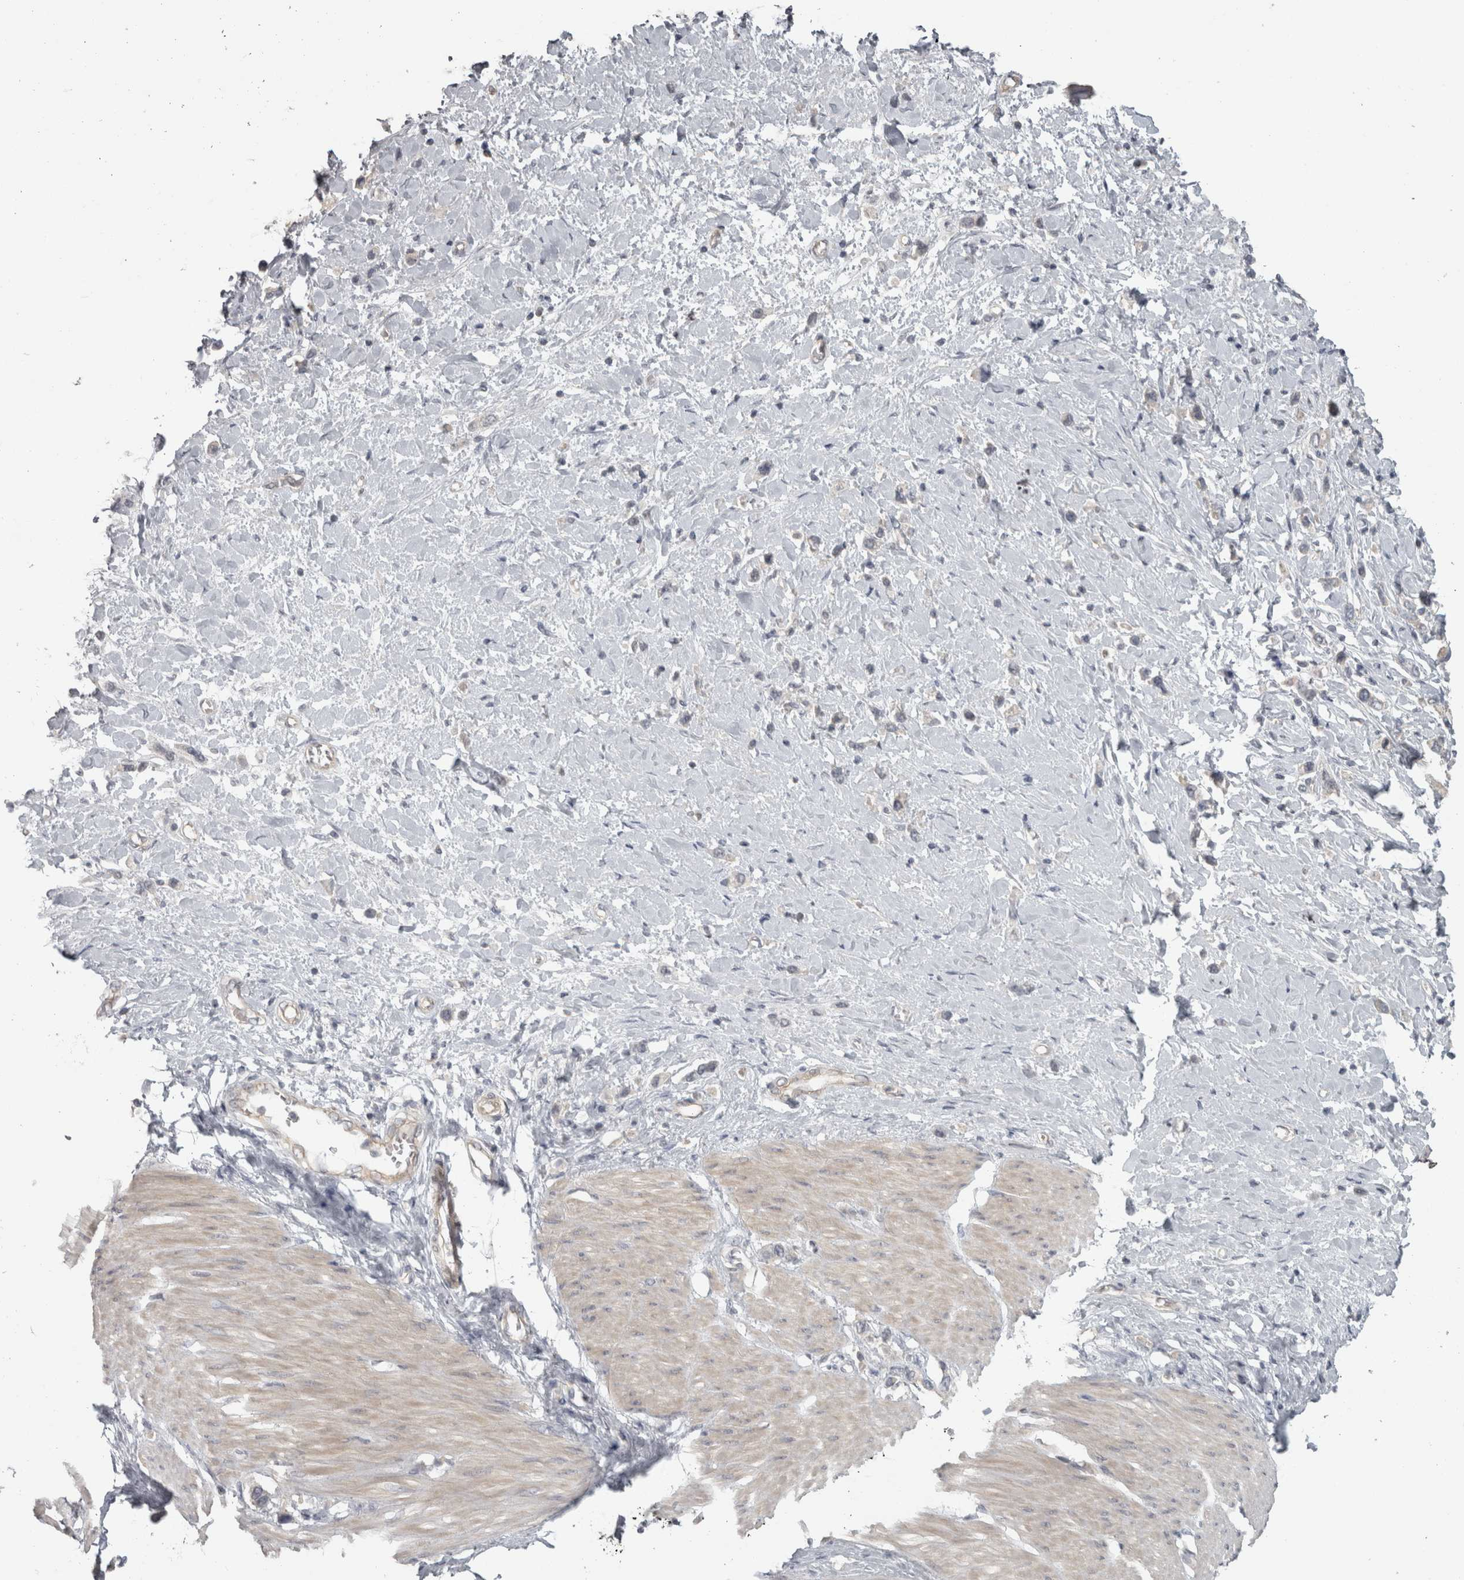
{"staining": {"intensity": "negative", "quantity": "none", "location": "none"}, "tissue": "stomach cancer", "cell_type": "Tumor cells", "image_type": "cancer", "snomed": [{"axis": "morphology", "description": "Adenocarcinoma, NOS"}, {"axis": "topography", "description": "Stomach"}], "caption": "Tumor cells are negative for protein expression in human stomach cancer.", "gene": "PPP1R12B", "patient": {"sex": "female", "age": 65}}